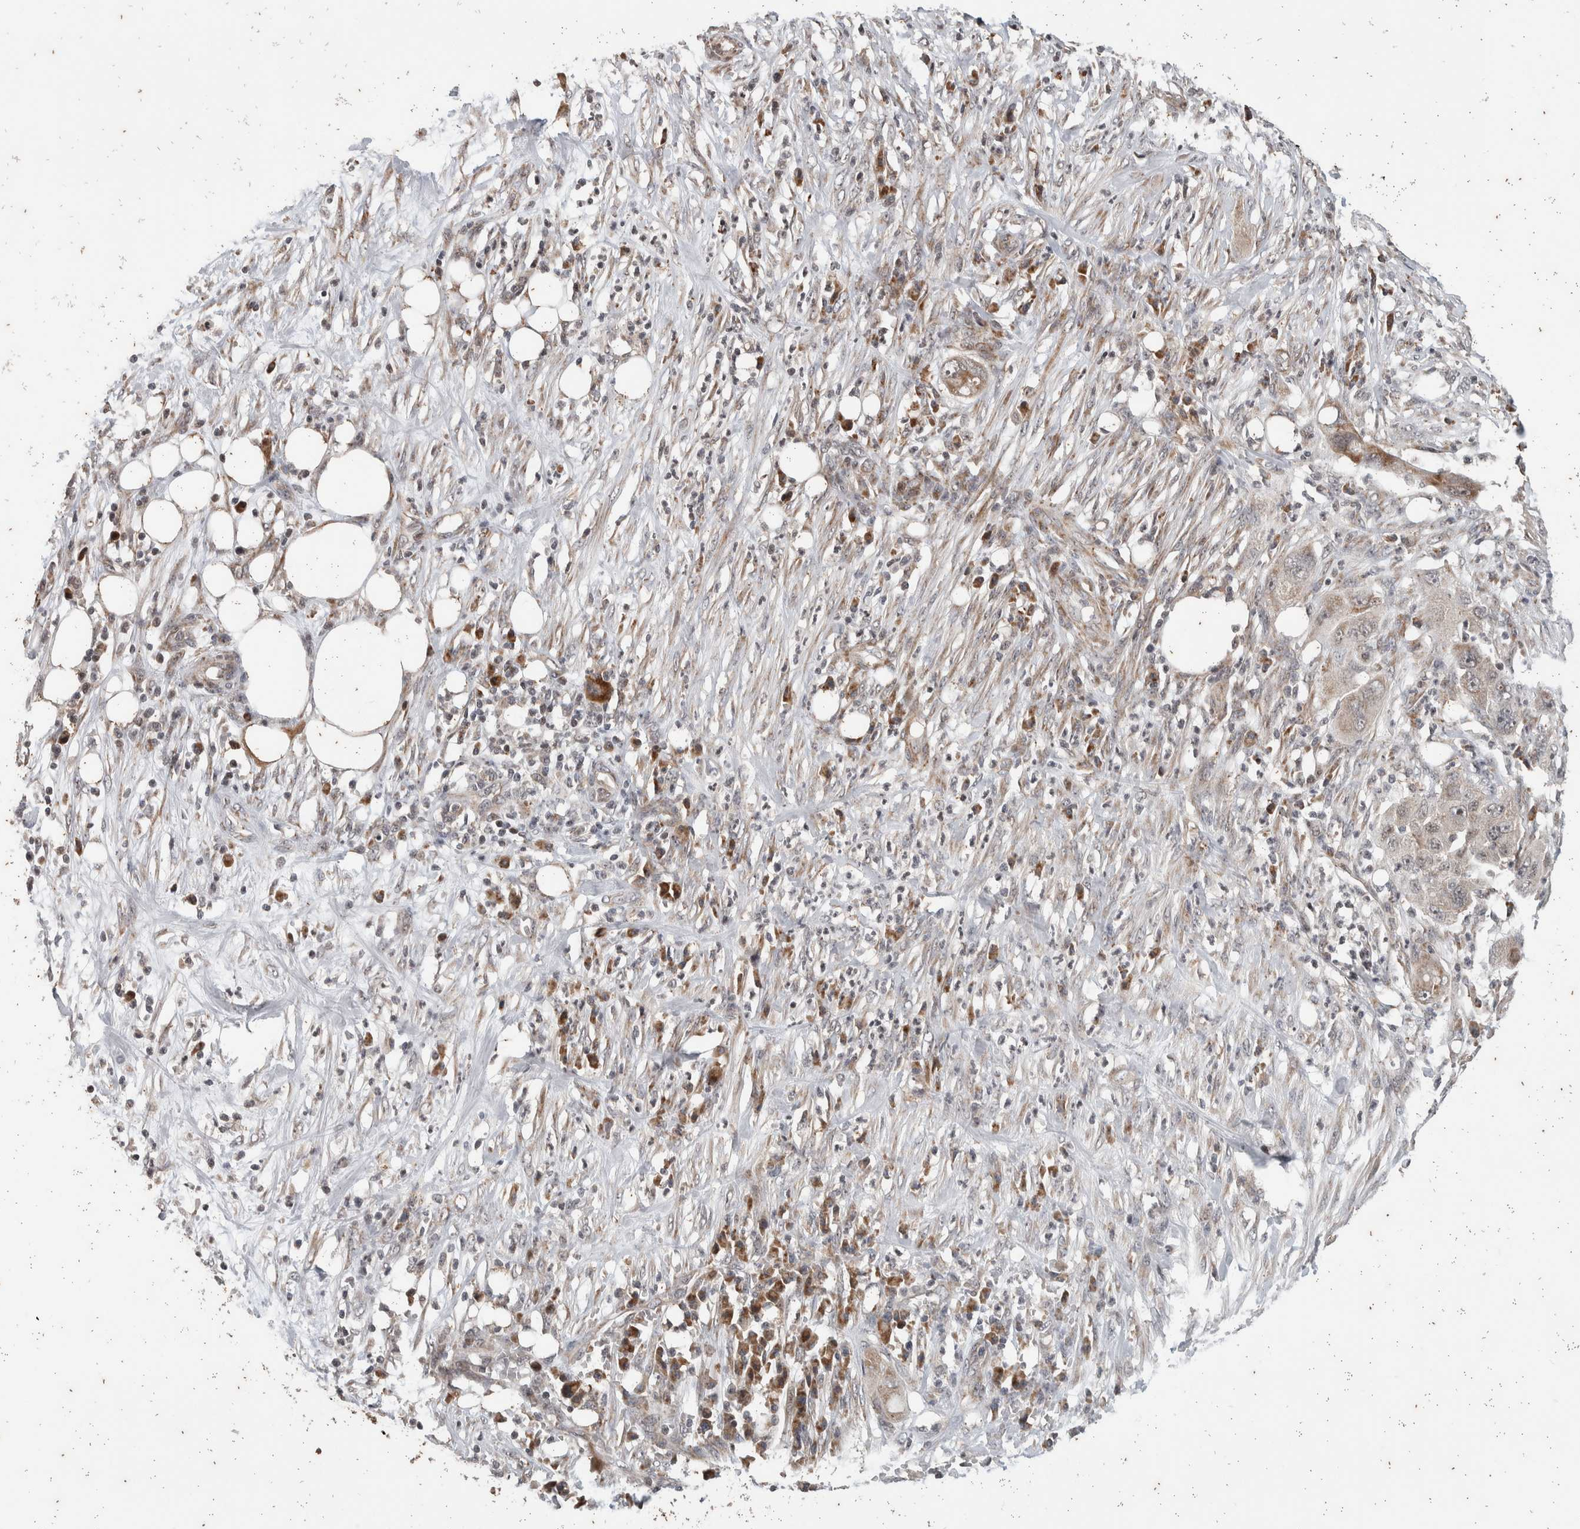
{"staining": {"intensity": "weak", "quantity": "25%-75%", "location": "cytoplasmic/membranous,nuclear"}, "tissue": "pancreatic cancer", "cell_type": "Tumor cells", "image_type": "cancer", "snomed": [{"axis": "morphology", "description": "Adenocarcinoma, NOS"}, {"axis": "topography", "description": "Pancreas"}], "caption": "Weak cytoplasmic/membranous and nuclear positivity for a protein is present in approximately 25%-75% of tumor cells of adenocarcinoma (pancreatic) using immunohistochemistry (IHC).", "gene": "ATXN7L1", "patient": {"sex": "female", "age": 78}}